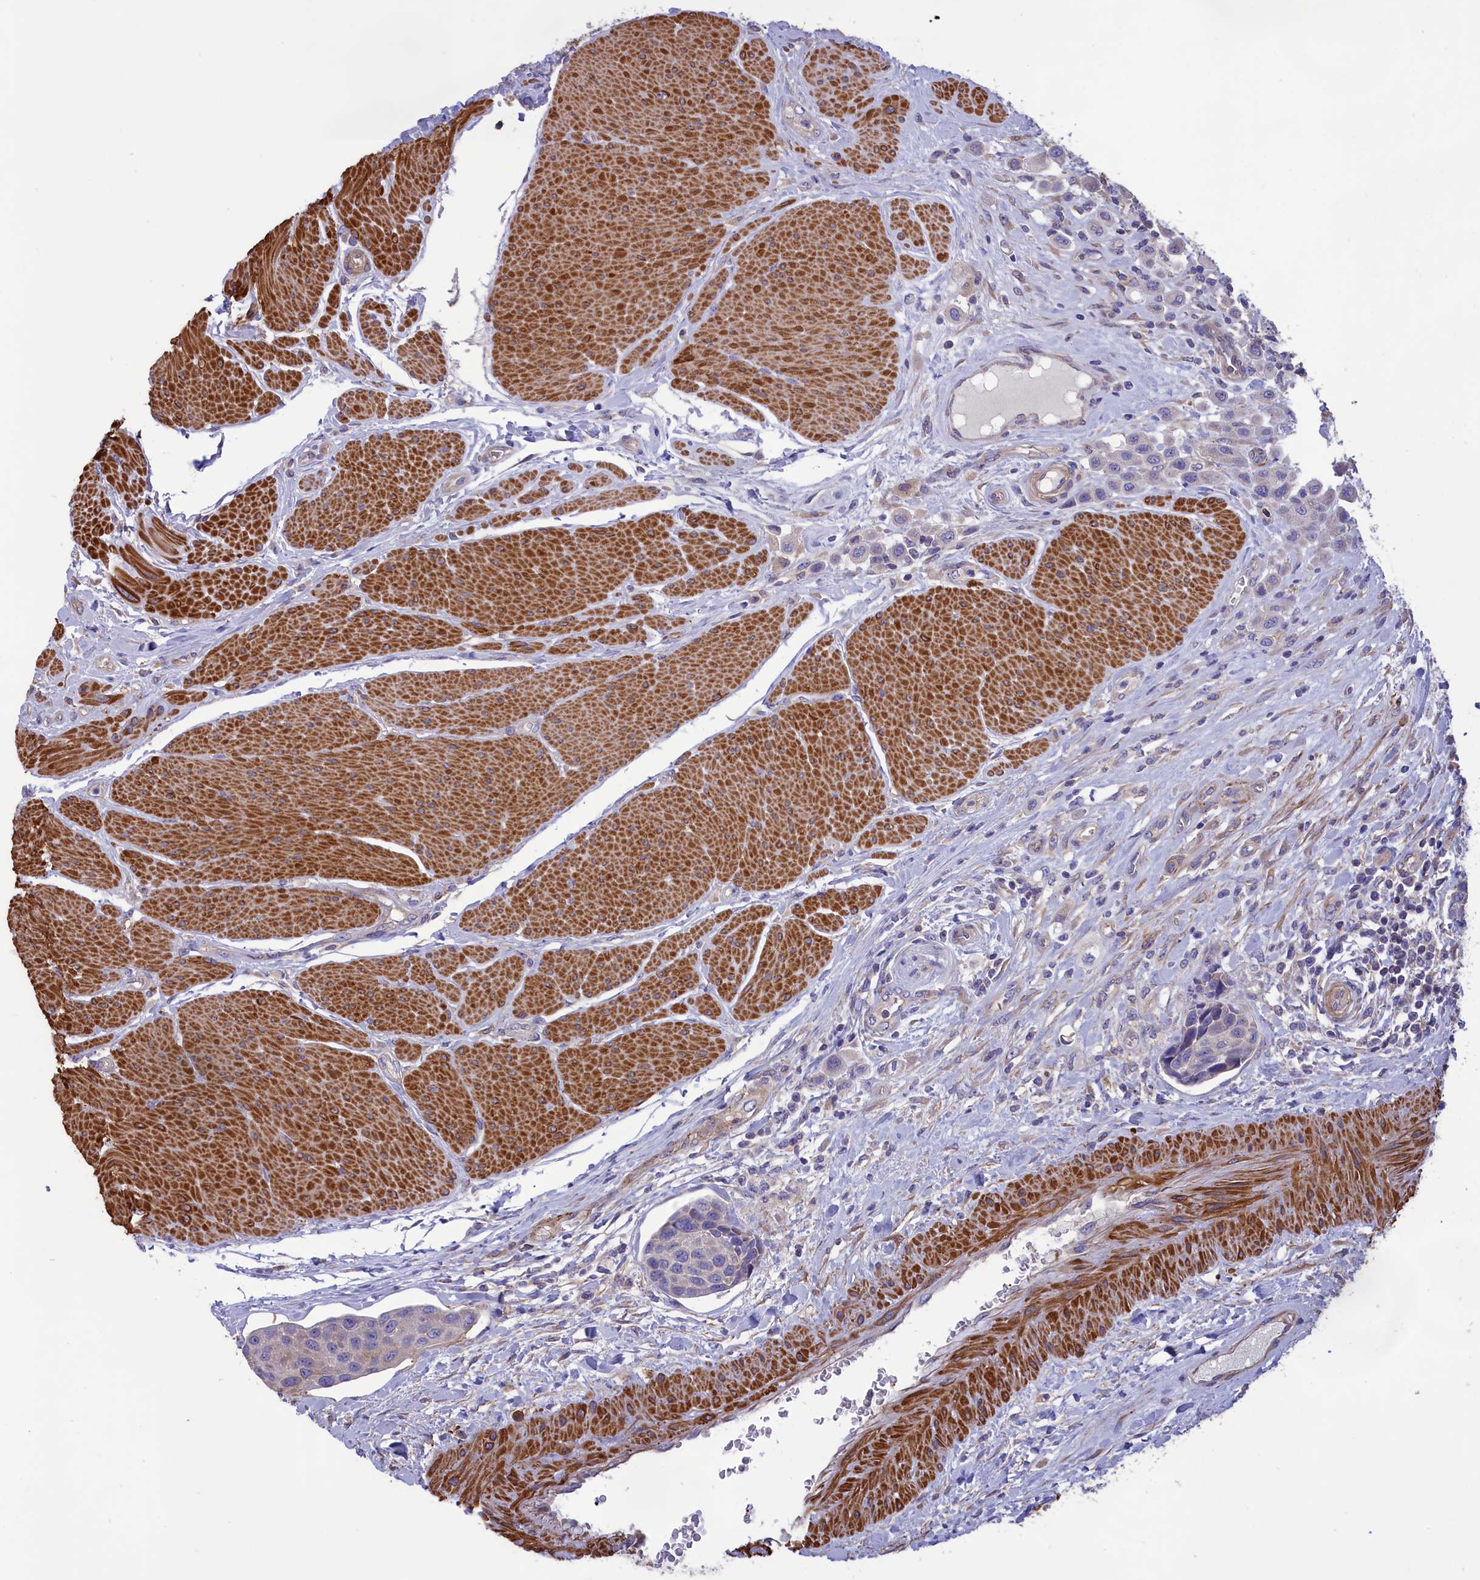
{"staining": {"intensity": "negative", "quantity": "none", "location": "none"}, "tissue": "urothelial cancer", "cell_type": "Tumor cells", "image_type": "cancer", "snomed": [{"axis": "morphology", "description": "Urothelial carcinoma, High grade"}, {"axis": "topography", "description": "Urinary bladder"}], "caption": "Histopathology image shows no protein expression in tumor cells of high-grade urothelial carcinoma tissue. Nuclei are stained in blue.", "gene": "AMDHD2", "patient": {"sex": "male", "age": 50}}